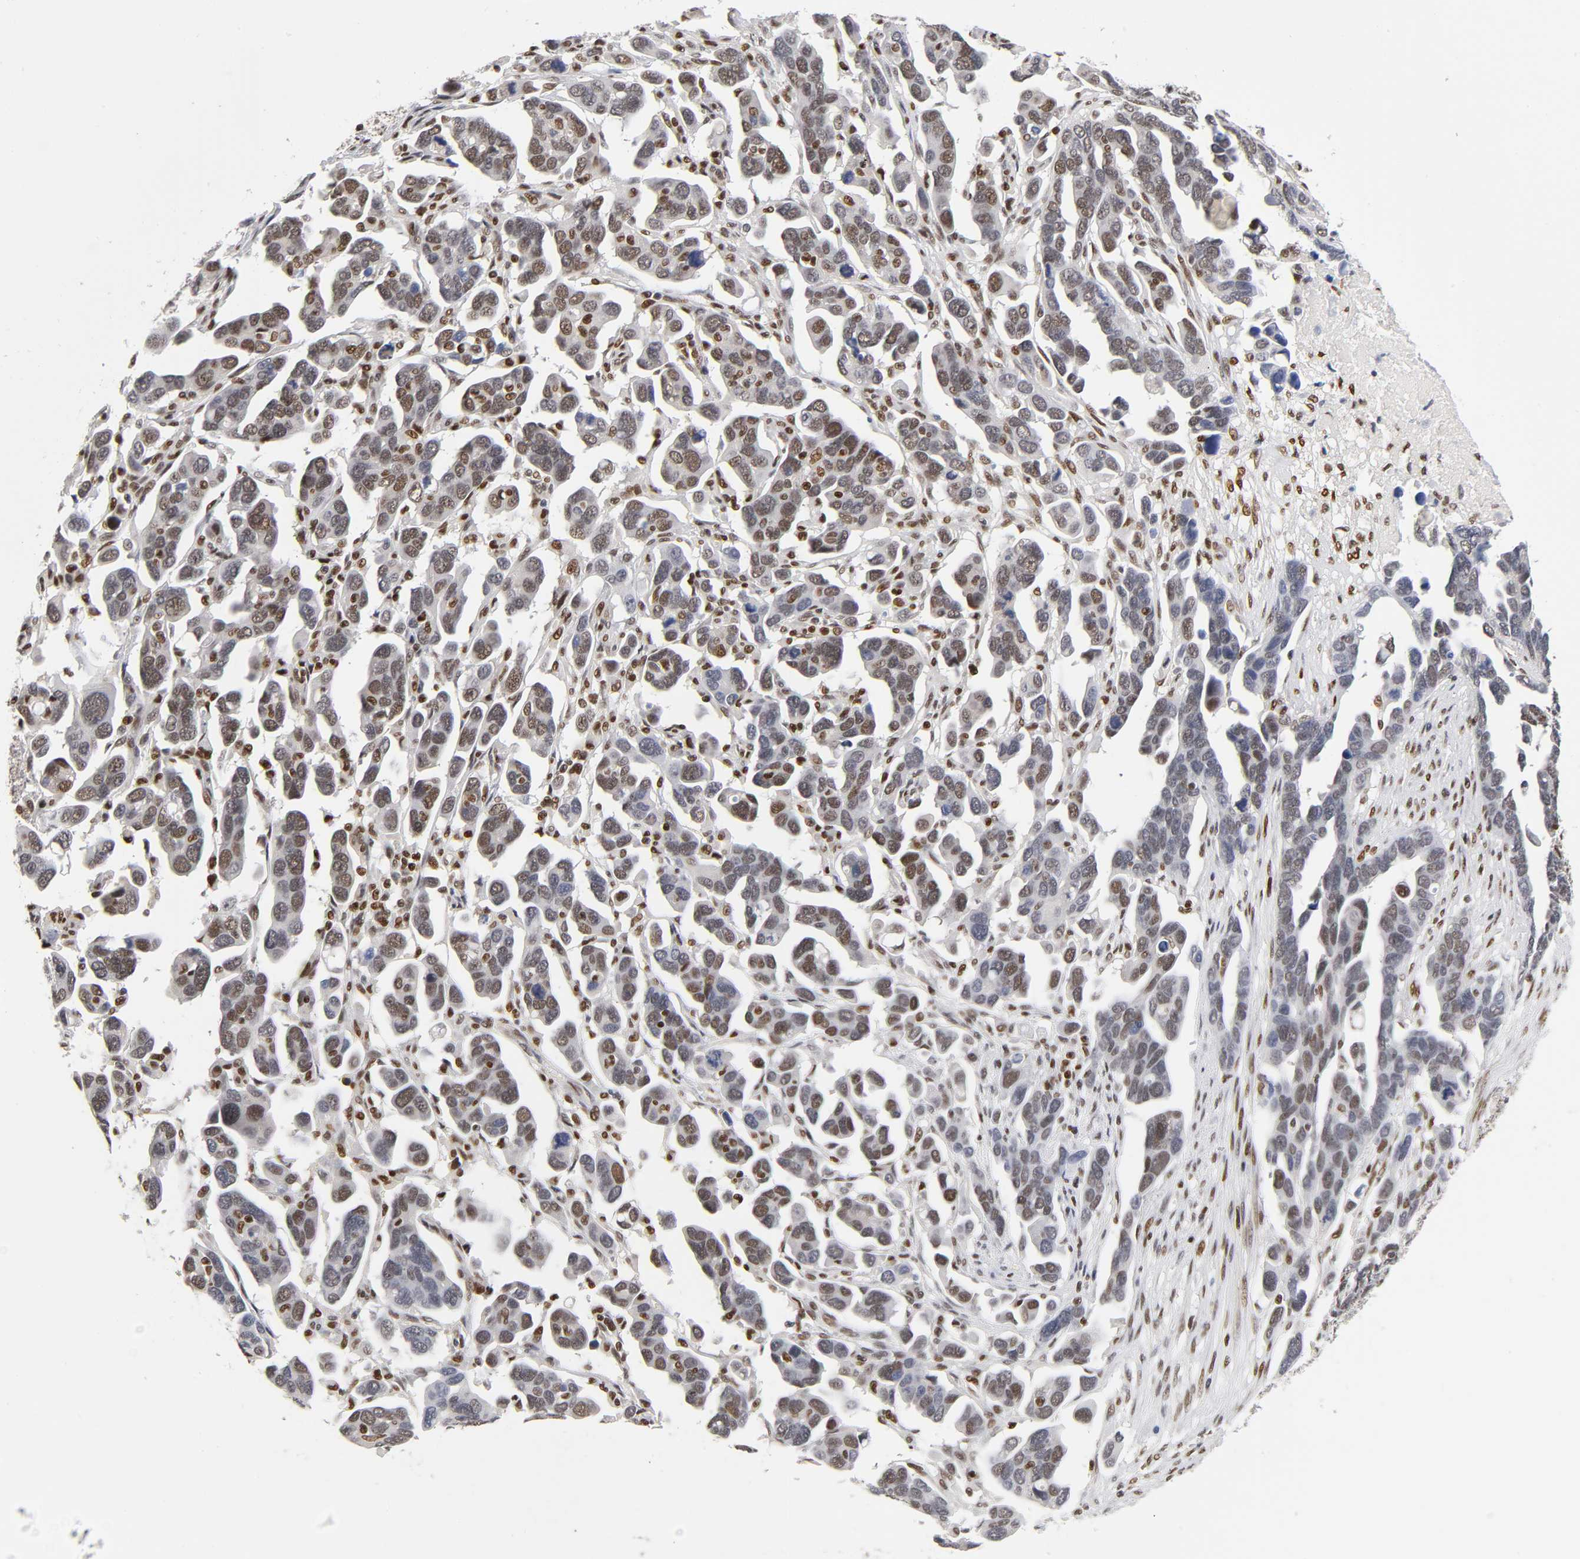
{"staining": {"intensity": "moderate", "quantity": "25%-75%", "location": "nuclear"}, "tissue": "ovarian cancer", "cell_type": "Tumor cells", "image_type": "cancer", "snomed": [{"axis": "morphology", "description": "Cystadenocarcinoma, serous, NOS"}, {"axis": "topography", "description": "Ovary"}], "caption": "Ovarian cancer (serous cystadenocarcinoma) stained with a brown dye demonstrates moderate nuclear positive expression in approximately 25%-75% of tumor cells.", "gene": "NR3C1", "patient": {"sex": "female", "age": 54}}